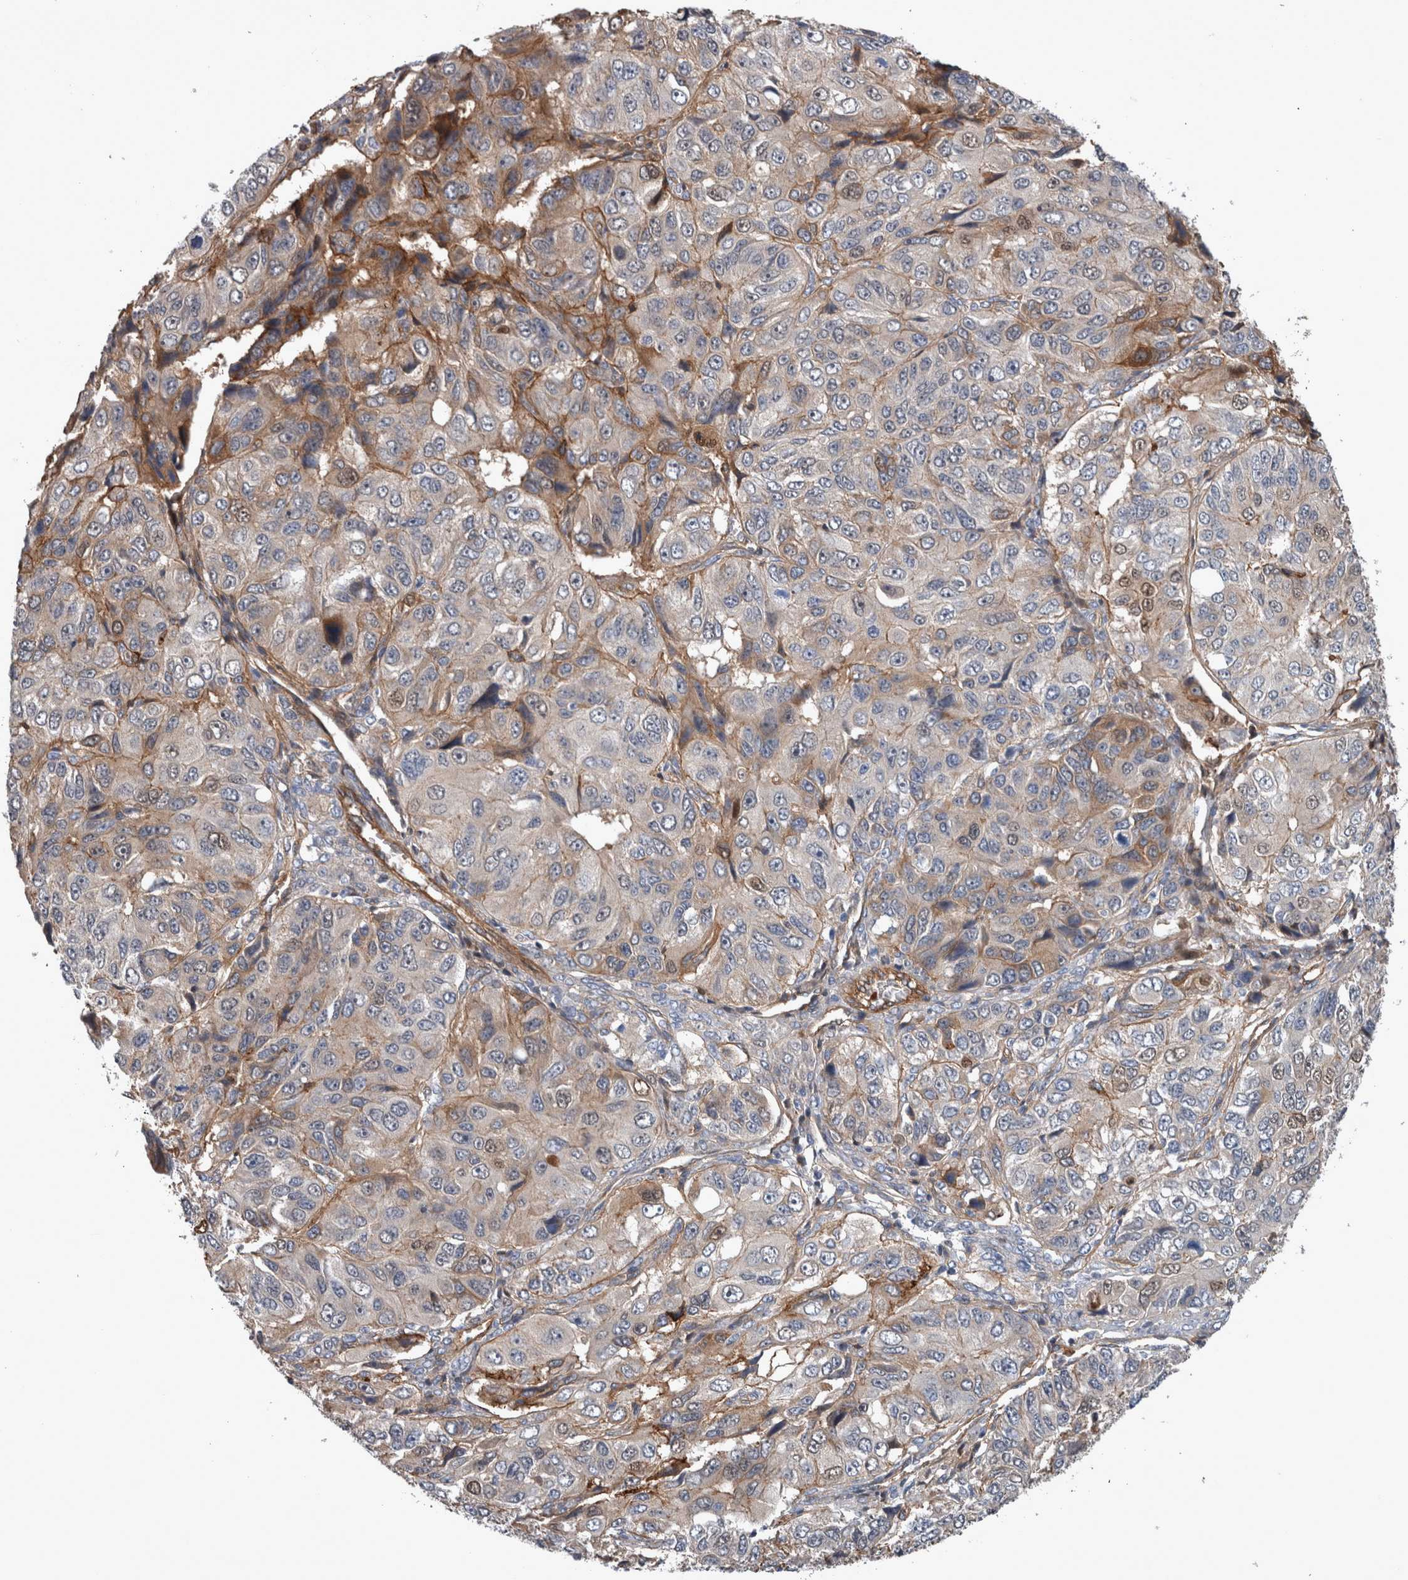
{"staining": {"intensity": "moderate", "quantity": "<25%", "location": "cytoplasmic/membranous"}, "tissue": "ovarian cancer", "cell_type": "Tumor cells", "image_type": "cancer", "snomed": [{"axis": "morphology", "description": "Carcinoma, endometroid"}, {"axis": "topography", "description": "Ovary"}], "caption": "Moderate cytoplasmic/membranous protein staining is identified in about <25% of tumor cells in ovarian endometroid carcinoma.", "gene": "BCAM", "patient": {"sex": "female", "age": 51}}